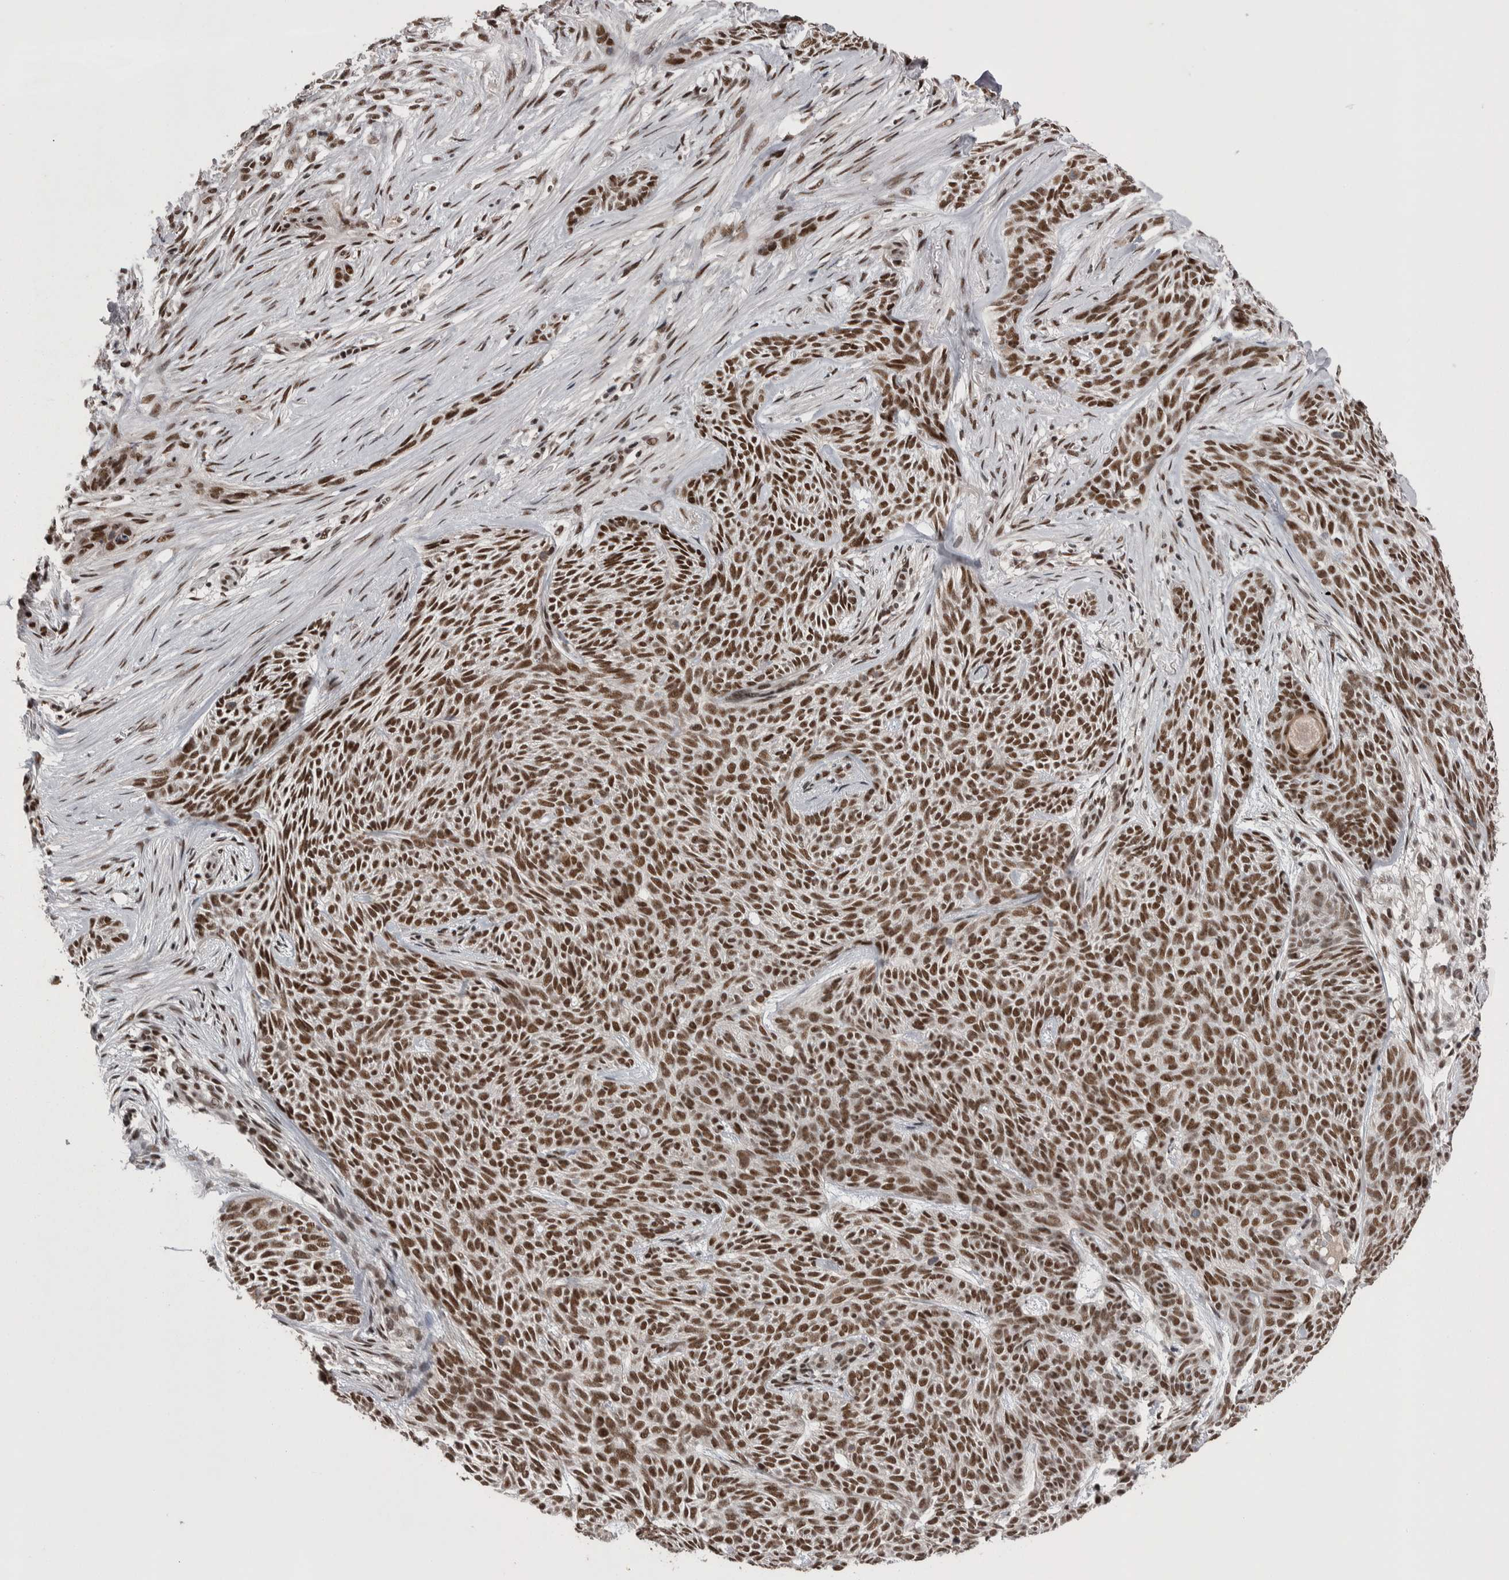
{"staining": {"intensity": "strong", "quantity": ">75%", "location": "nuclear"}, "tissue": "skin cancer", "cell_type": "Tumor cells", "image_type": "cancer", "snomed": [{"axis": "morphology", "description": "Basal cell carcinoma"}, {"axis": "topography", "description": "Skin"}], "caption": "This histopathology image exhibits IHC staining of skin cancer, with high strong nuclear positivity in about >75% of tumor cells.", "gene": "DMTF1", "patient": {"sex": "female", "age": 59}}